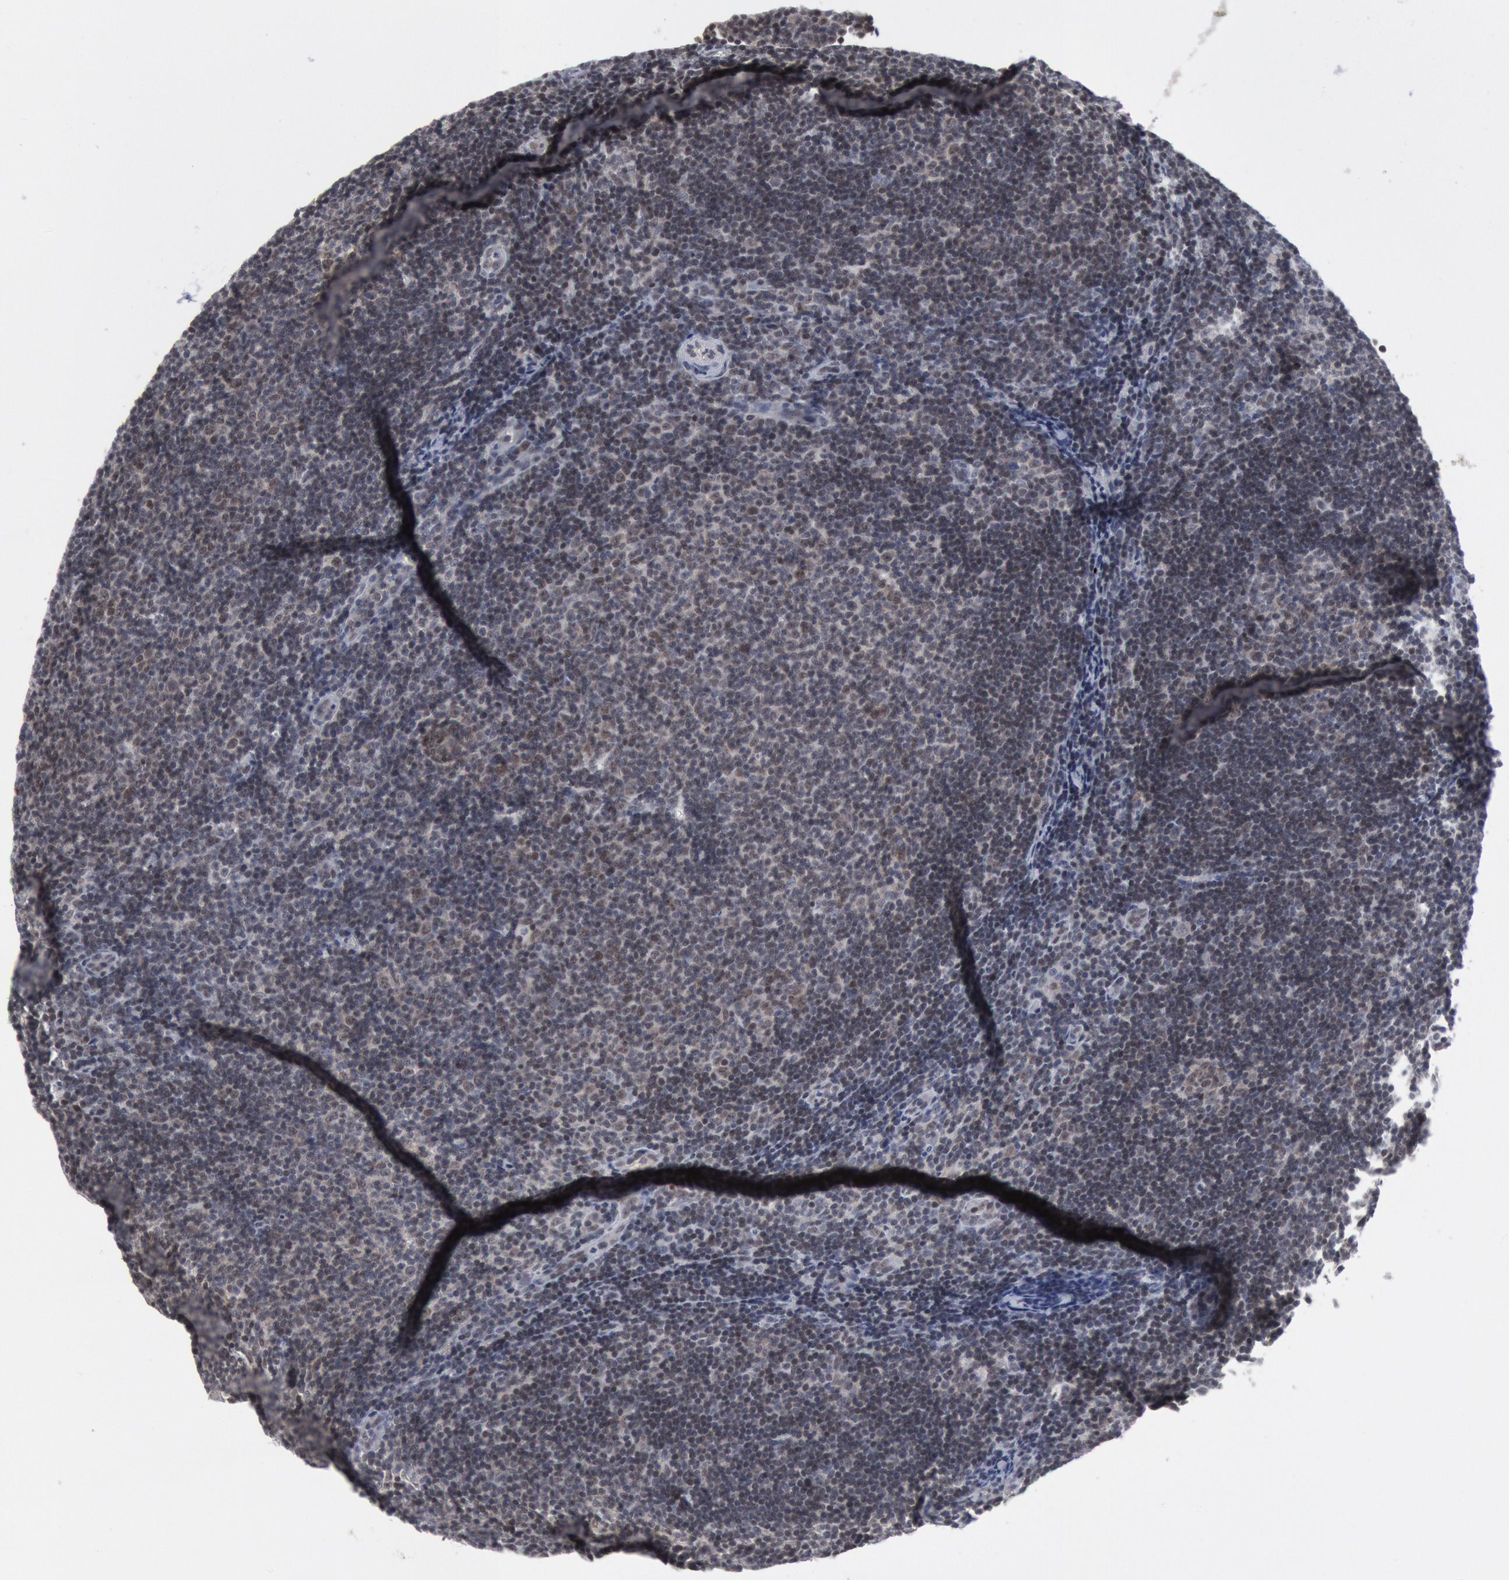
{"staining": {"intensity": "weak", "quantity": "<25%", "location": "nuclear"}, "tissue": "lymphoma", "cell_type": "Tumor cells", "image_type": "cancer", "snomed": [{"axis": "morphology", "description": "Malignant lymphoma, non-Hodgkin's type, Low grade"}, {"axis": "topography", "description": "Lymph node"}], "caption": "A high-resolution micrograph shows immunohistochemistry (IHC) staining of low-grade malignant lymphoma, non-Hodgkin's type, which displays no significant expression in tumor cells.", "gene": "FOXO1", "patient": {"sex": "male", "age": 49}}